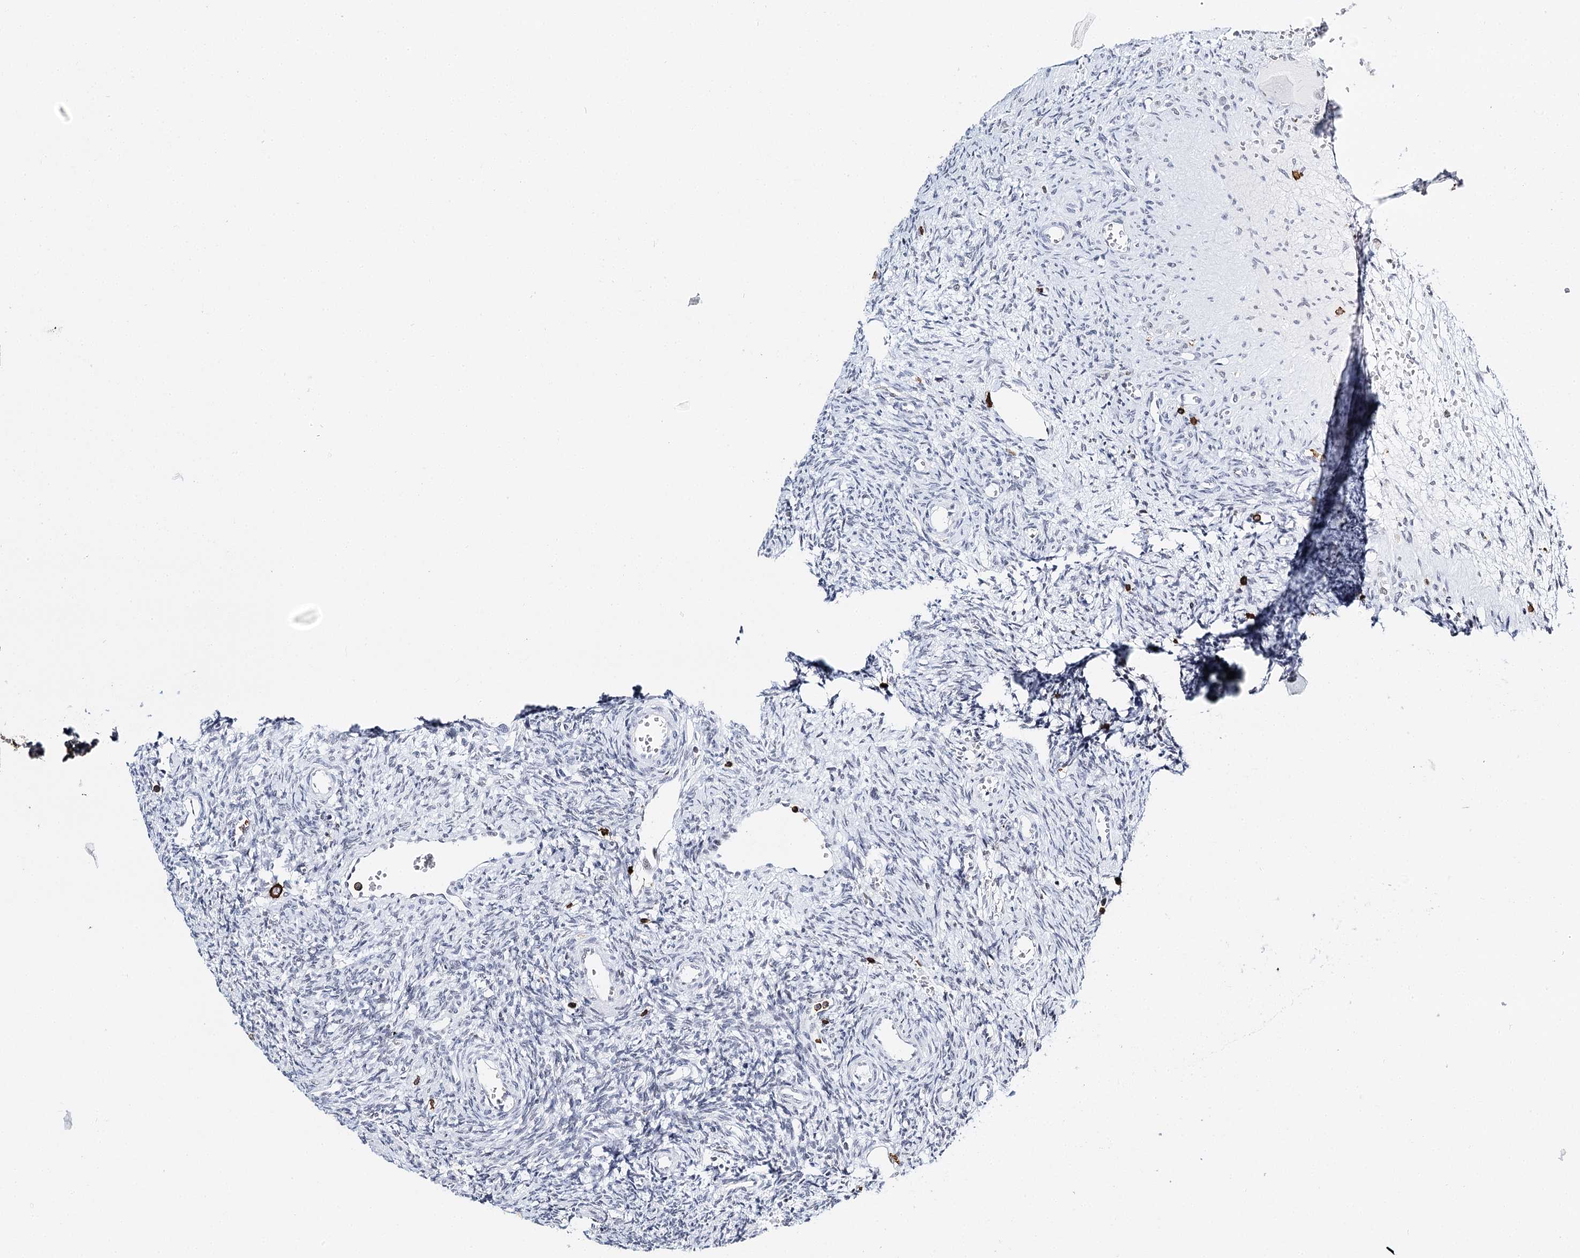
{"staining": {"intensity": "negative", "quantity": "none", "location": "none"}, "tissue": "ovary", "cell_type": "Ovarian stroma cells", "image_type": "normal", "snomed": [{"axis": "morphology", "description": "Normal tissue, NOS"}, {"axis": "topography", "description": "Ovary"}], "caption": "The photomicrograph demonstrates no significant expression in ovarian stroma cells of ovary.", "gene": "BARD1", "patient": {"sex": "female", "age": 39}}